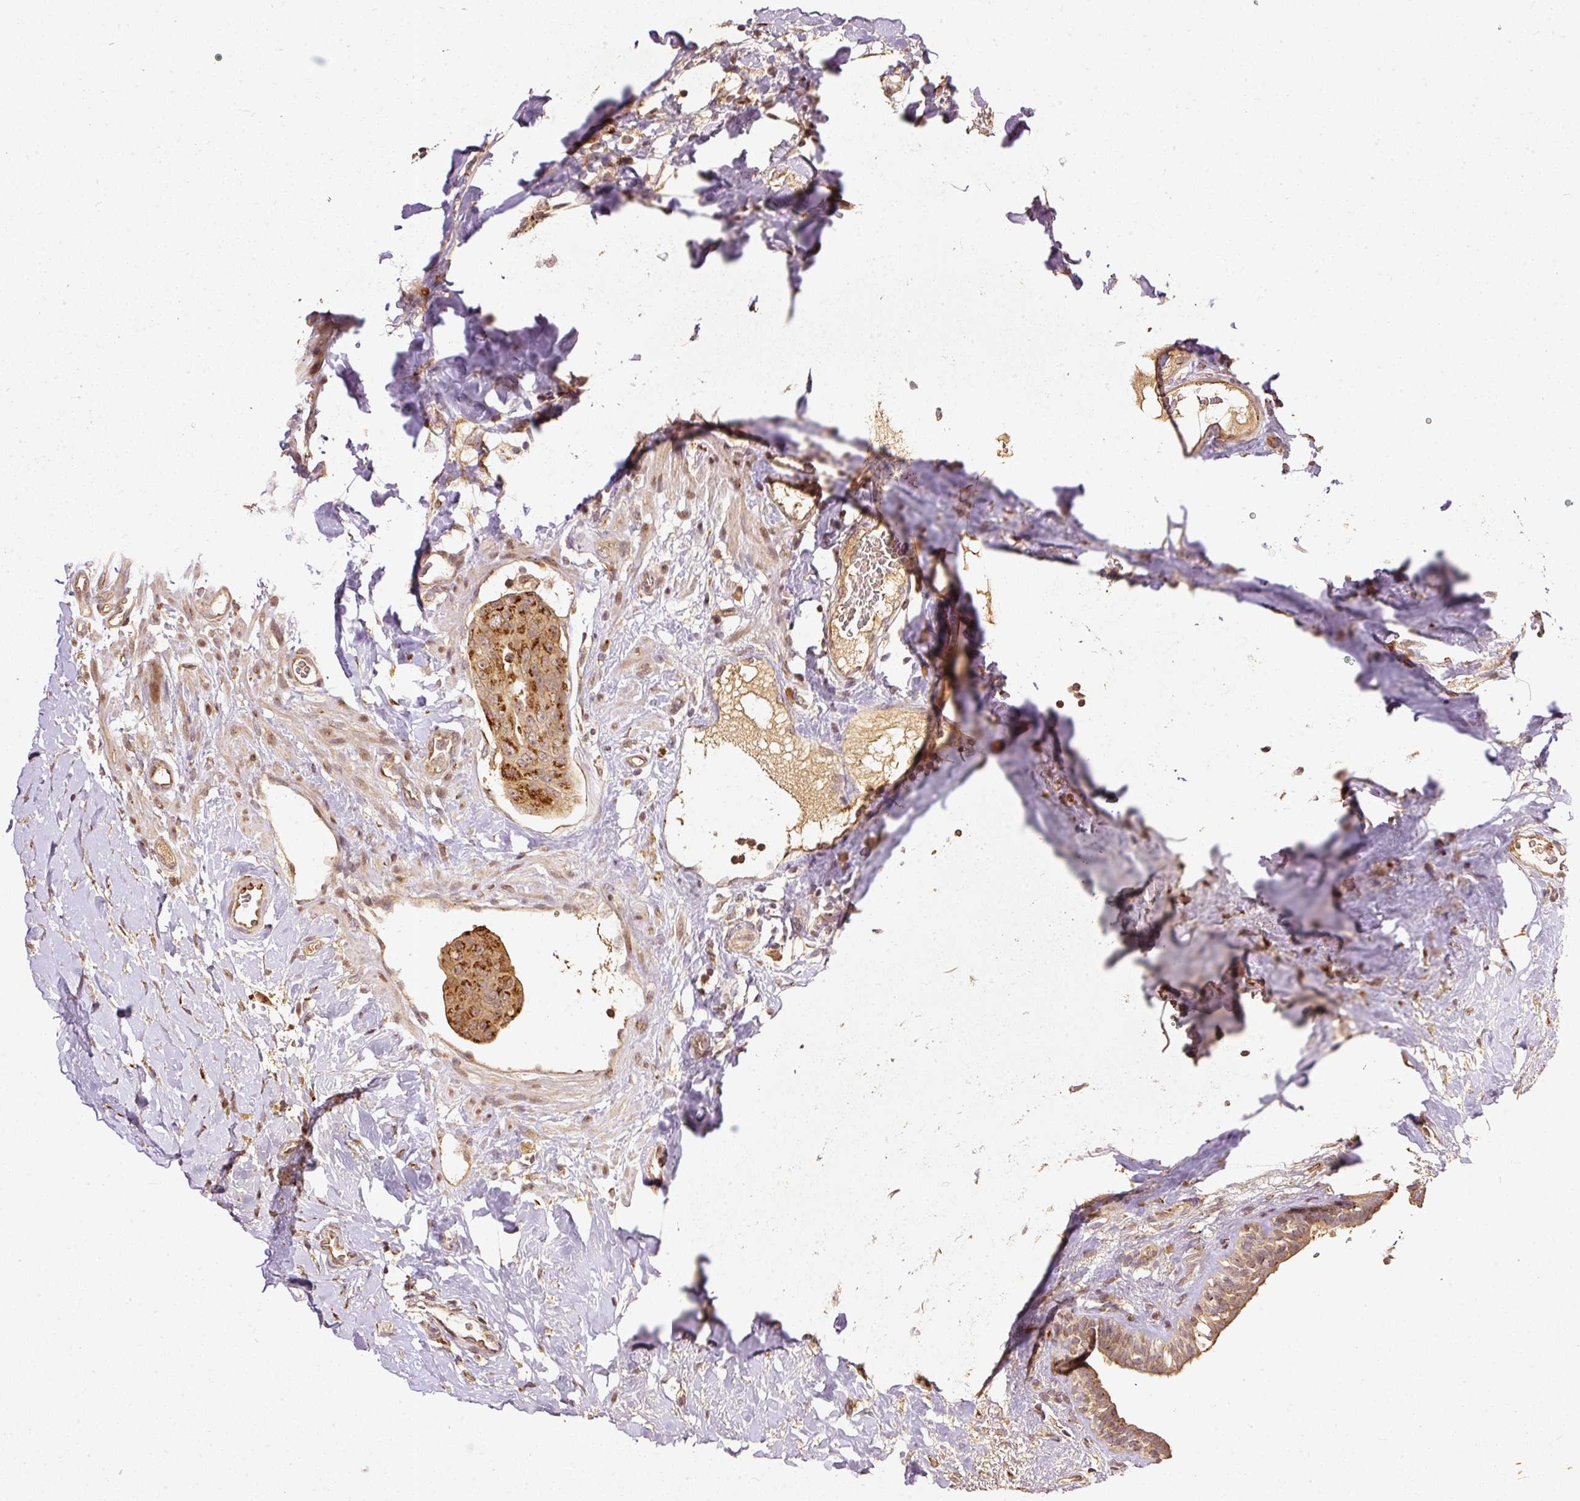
{"staining": {"intensity": "strong", "quantity": ">75%", "location": "cytoplasmic/membranous"}, "tissue": "breast cancer", "cell_type": "Tumor cells", "image_type": "cancer", "snomed": [{"axis": "morphology", "description": "Duct carcinoma"}, {"axis": "topography", "description": "Breast"}], "caption": "Immunohistochemistry micrograph of human breast invasive ductal carcinoma stained for a protein (brown), which reveals high levels of strong cytoplasmic/membranous staining in about >75% of tumor cells.", "gene": "FUT8", "patient": {"sex": "female", "age": 40}}